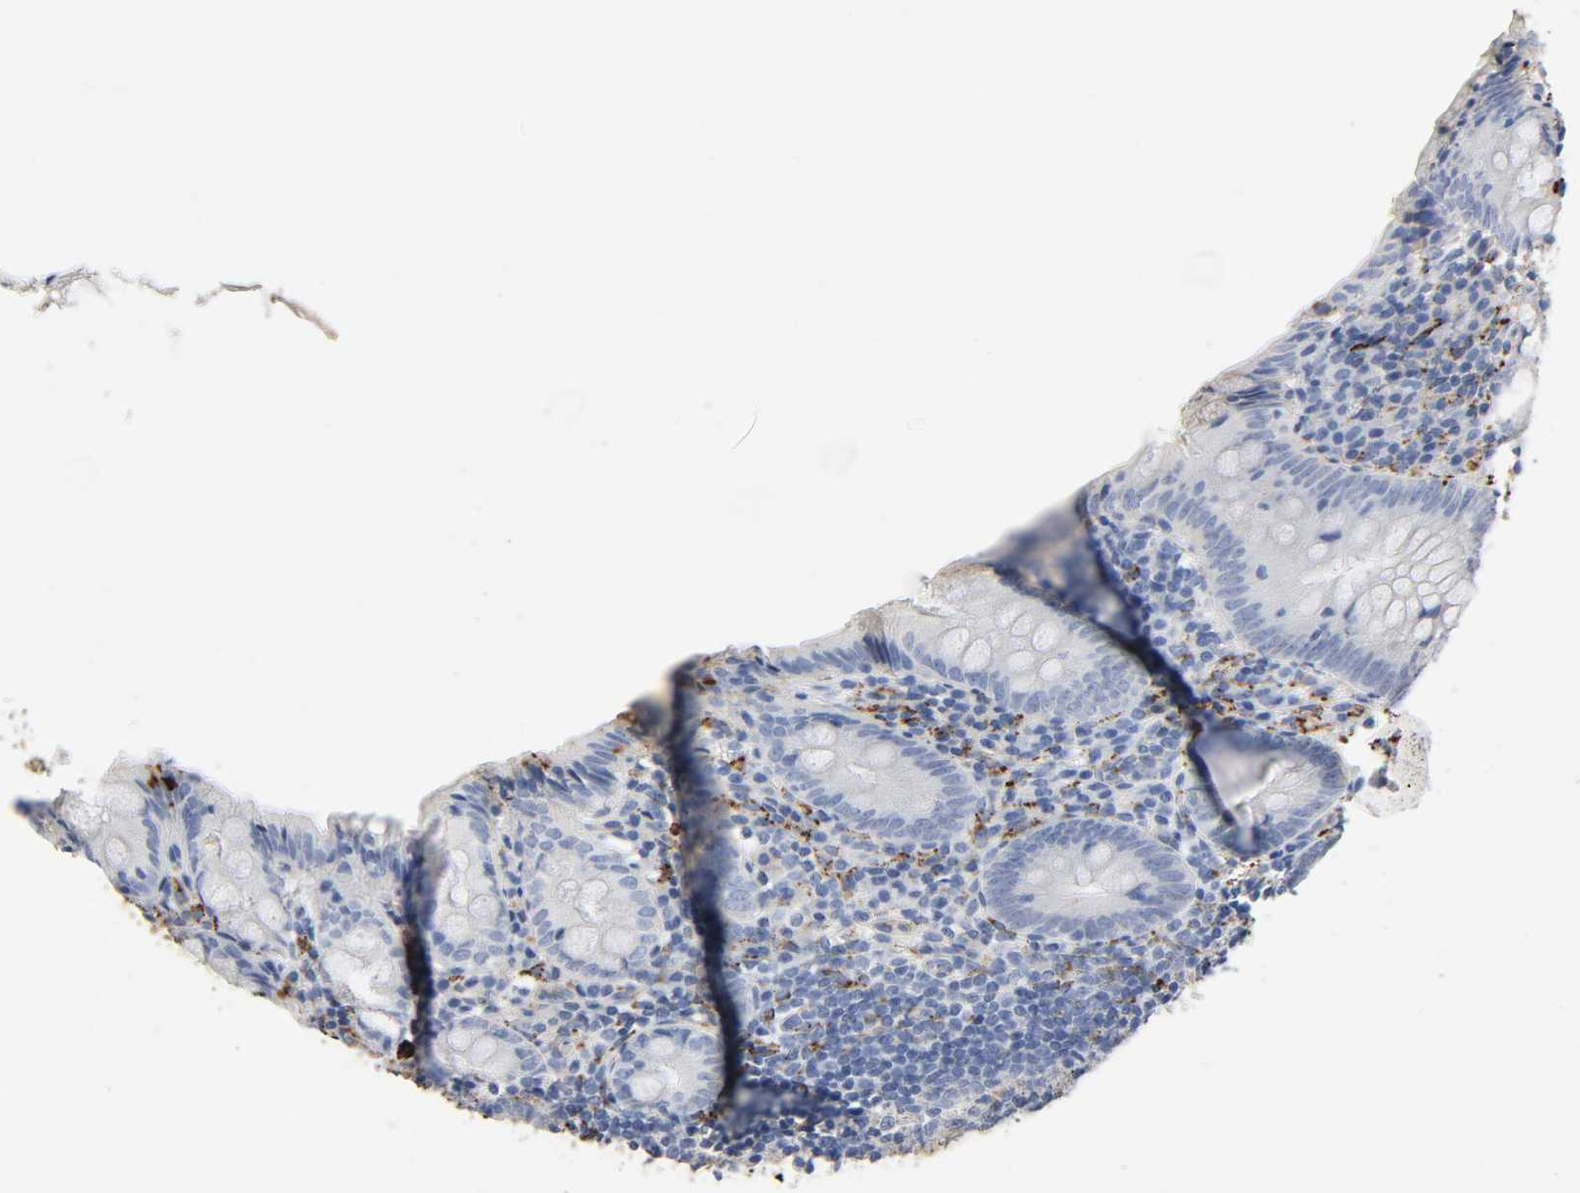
{"staining": {"intensity": "moderate", "quantity": "25%-75%", "location": "cytoplasmic/membranous"}, "tissue": "appendix", "cell_type": "Glandular cells", "image_type": "normal", "snomed": [{"axis": "morphology", "description": "Normal tissue, NOS"}, {"axis": "topography", "description": "Appendix"}], "caption": "Appendix stained with immunohistochemistry shows moderate cytoplasmic/membranous expression in about 25%-75% of glandular cells.", "gene": "C3", "patient": {"sex": "female", "age": 10}}